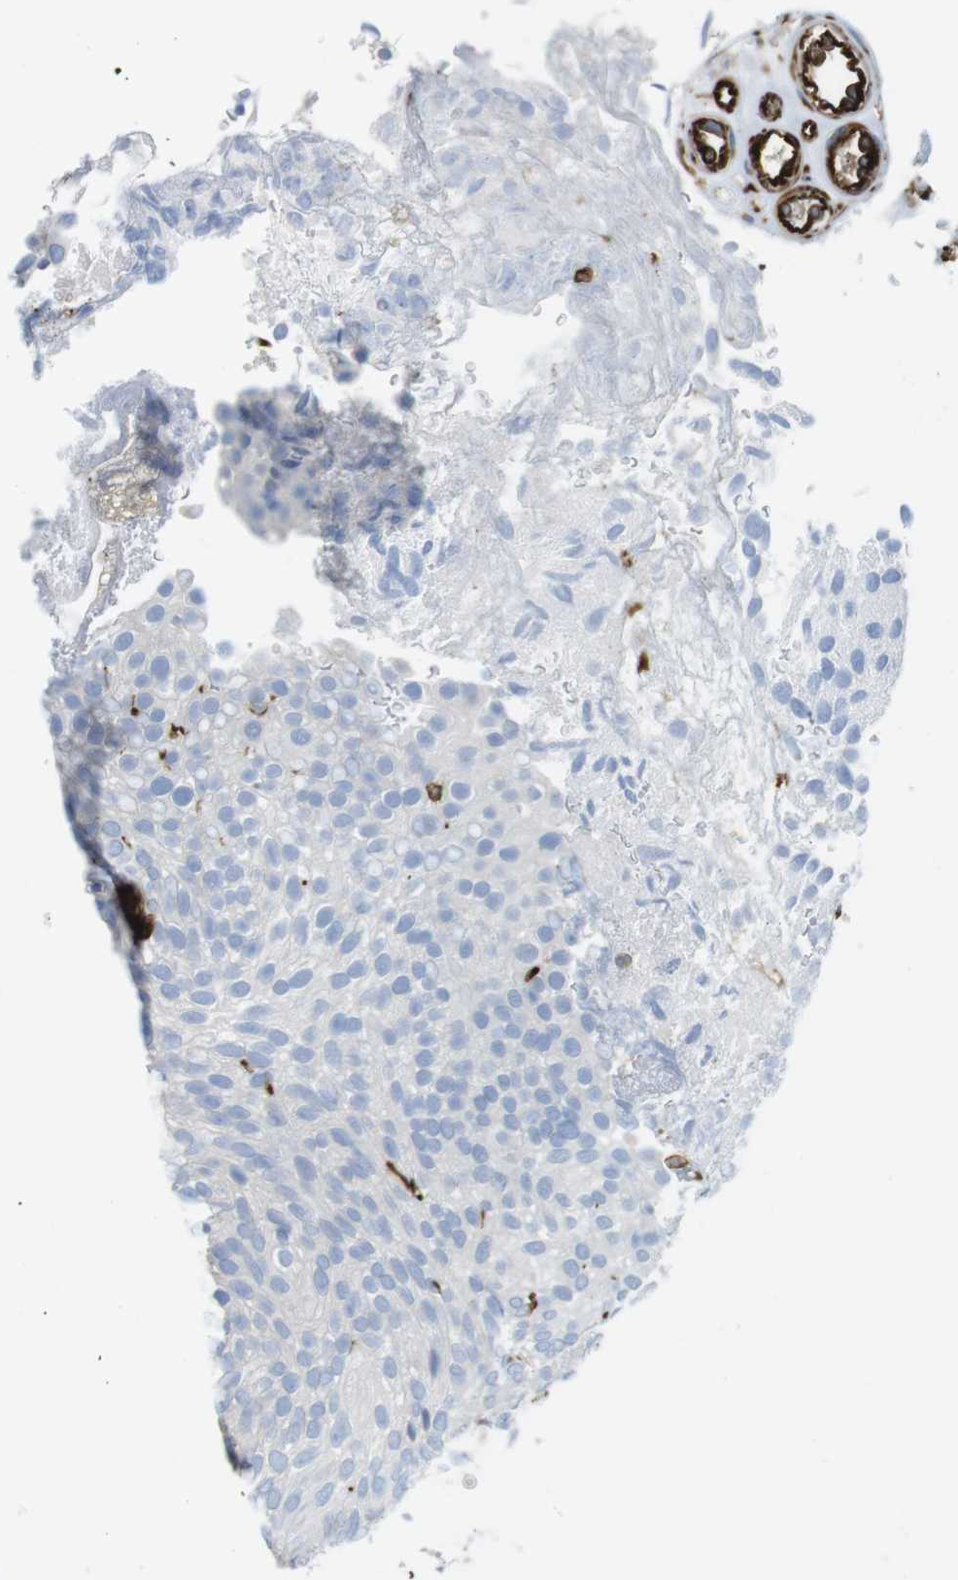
{"staining": {"intensity": "negative", "quantity": "none", "location": "none"}, "tissue": "urothelial cancer", "cell_type": "Tumor cells", "image_type": "cancer", "snomed": [{"axis": "morphology", "description": "Urothelial carcinoma, Low grade"}, {"axis": "topography", "description": "Urinary bladder"}], "caption": "A histopathology image of human urothelial cancer is negative for staining in tumor cells.", "gene": "RALGPS1", "patient": {"sex": "male", "age": 78}}